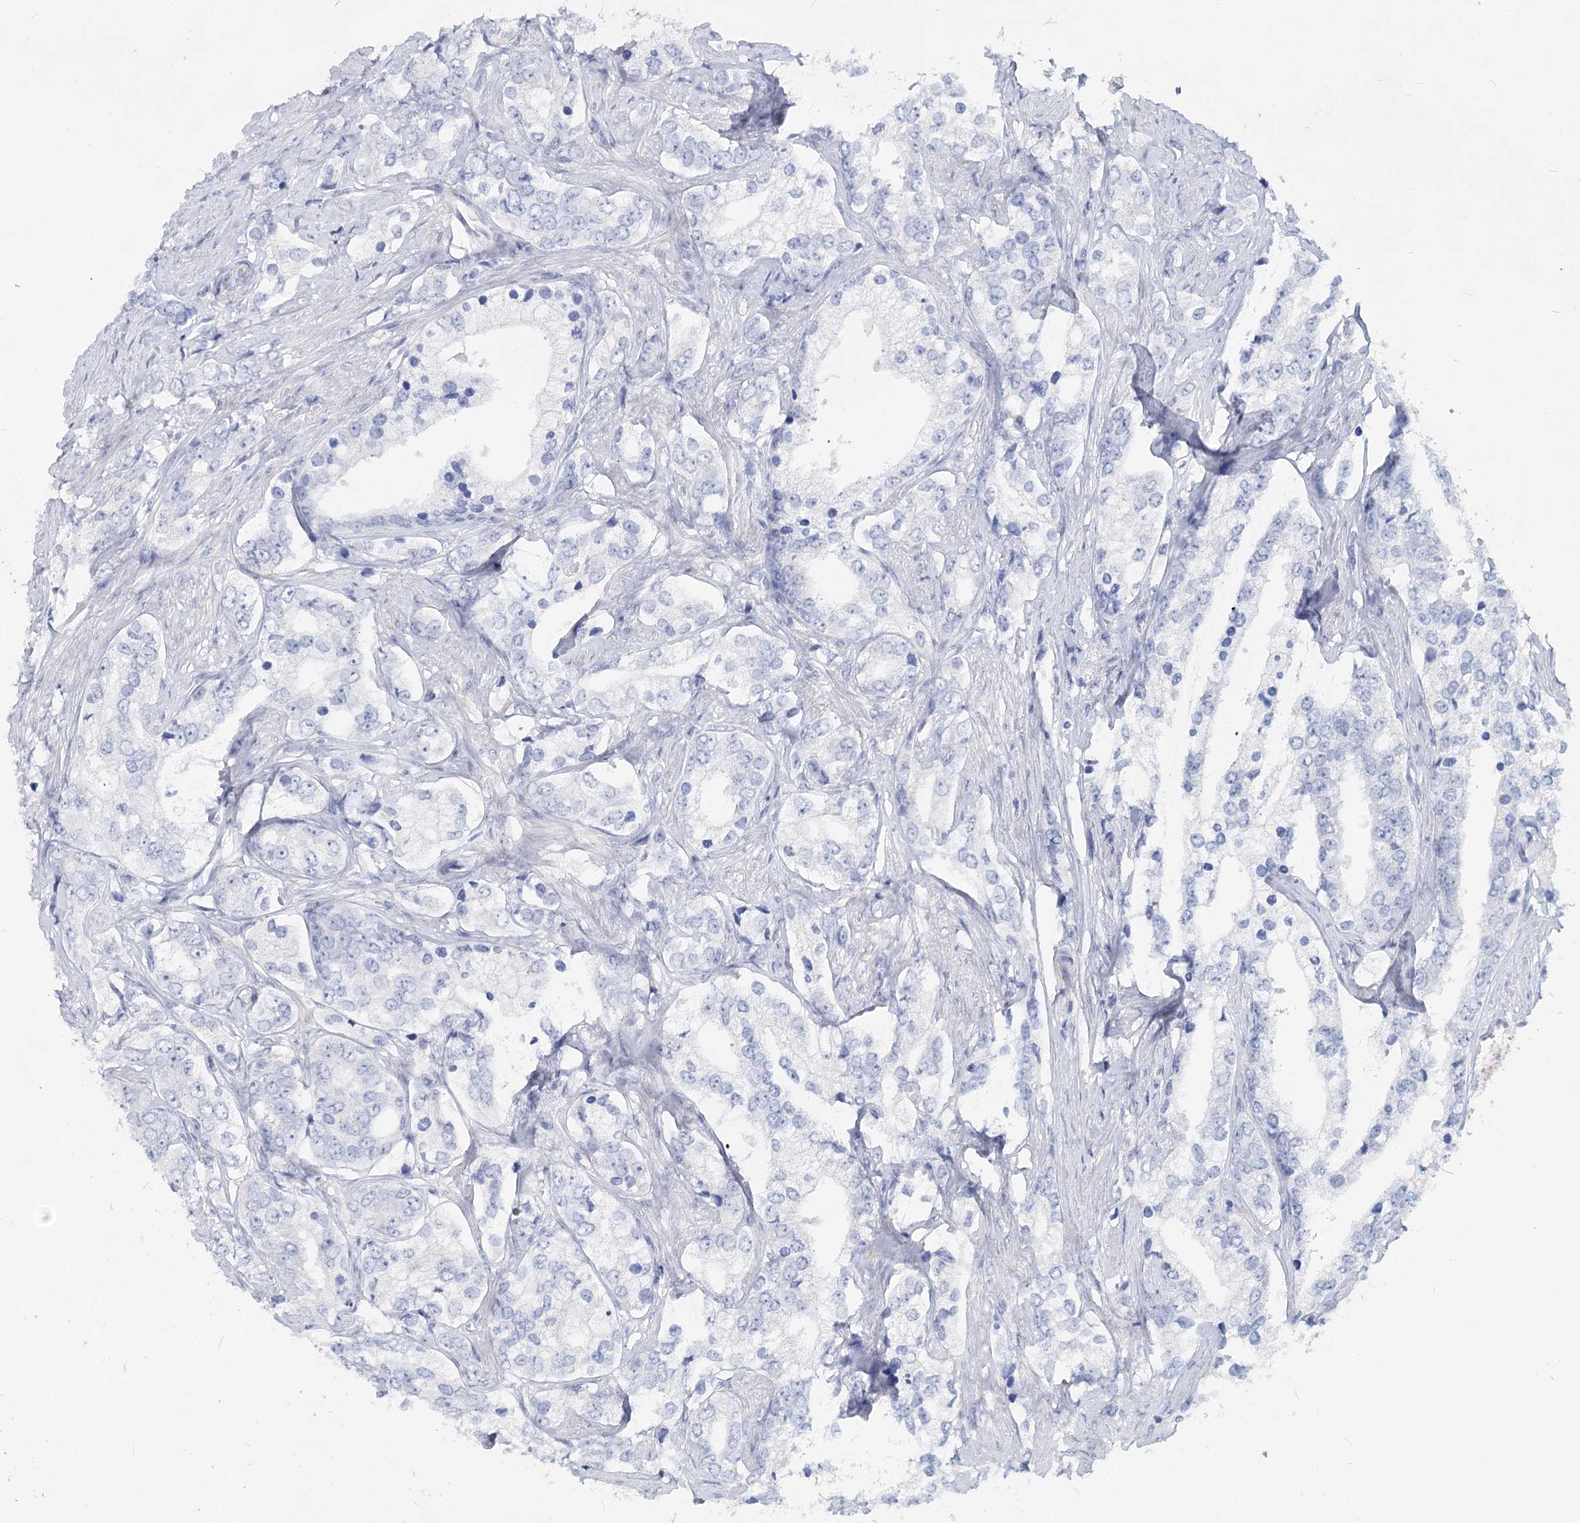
{"staining": {"intensity": "negative", "quantity": "none", "location": "none"}, "tissue": "prostate cancer", "cell_type": "Tumor cells", "image_type": "cancer", "snomed": [{"axis": "morphology", "description": "Adenocarcinoma, High grade"}, {"axis": "topography", "description": "Prostate"}], "caption": "Immunohistochemistry micrograph of neoplastic tissue: human prostate cancer stained with DAB displays no significant protein positivity in tumor cells.", "gene": "TASOR2", "patient": {"sex": "male", "age": 66}}